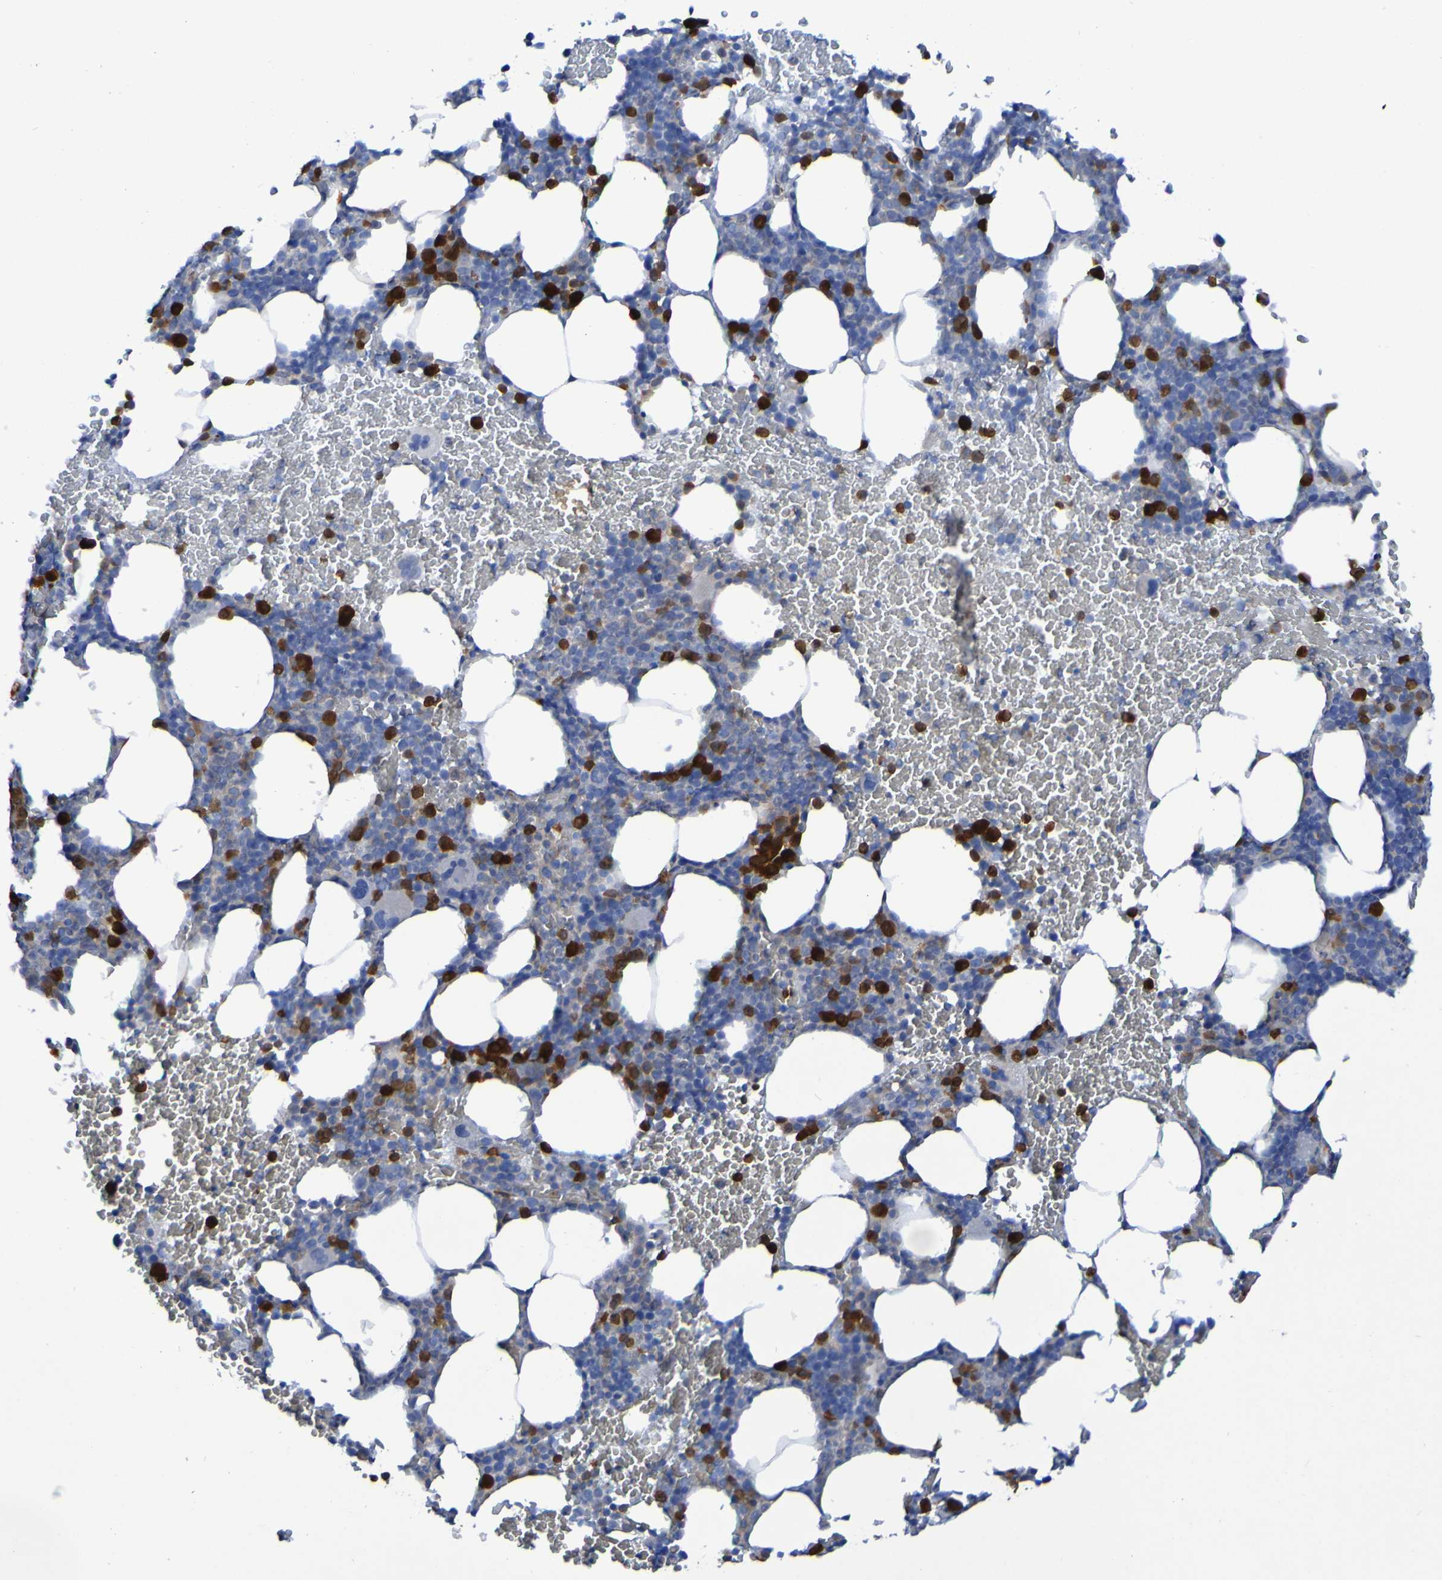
{"staining": {"intensity": "strong", "quantity": "<25%", "location": "cytoplasmic/membranous"}, "tissue": "bone marrow", "cell_type": "Hematopoietic cells", "image_type": "normal", "snomed": [{"axis": "morphology", "description": "Normal tissue, NOS"}, {"axis": "morphology", "description": "Inflammation, NOS"}, {"axis": "topography", "description": "Bone marrow"}], "caption": "Benign bone marrow was stained to show a protein in brown. There is medium levels of strong cytoplasmic/membranous expression in approximately <25% of hematopoietic cells. The staining was performed using DAB (3,3'-diaminobenzidine), with brown indicating positive protein expression. Nuclei are stained blue with hematoxylin.", "gene": "MPPE1", "patient": {"sex": "female", "age": 70}}